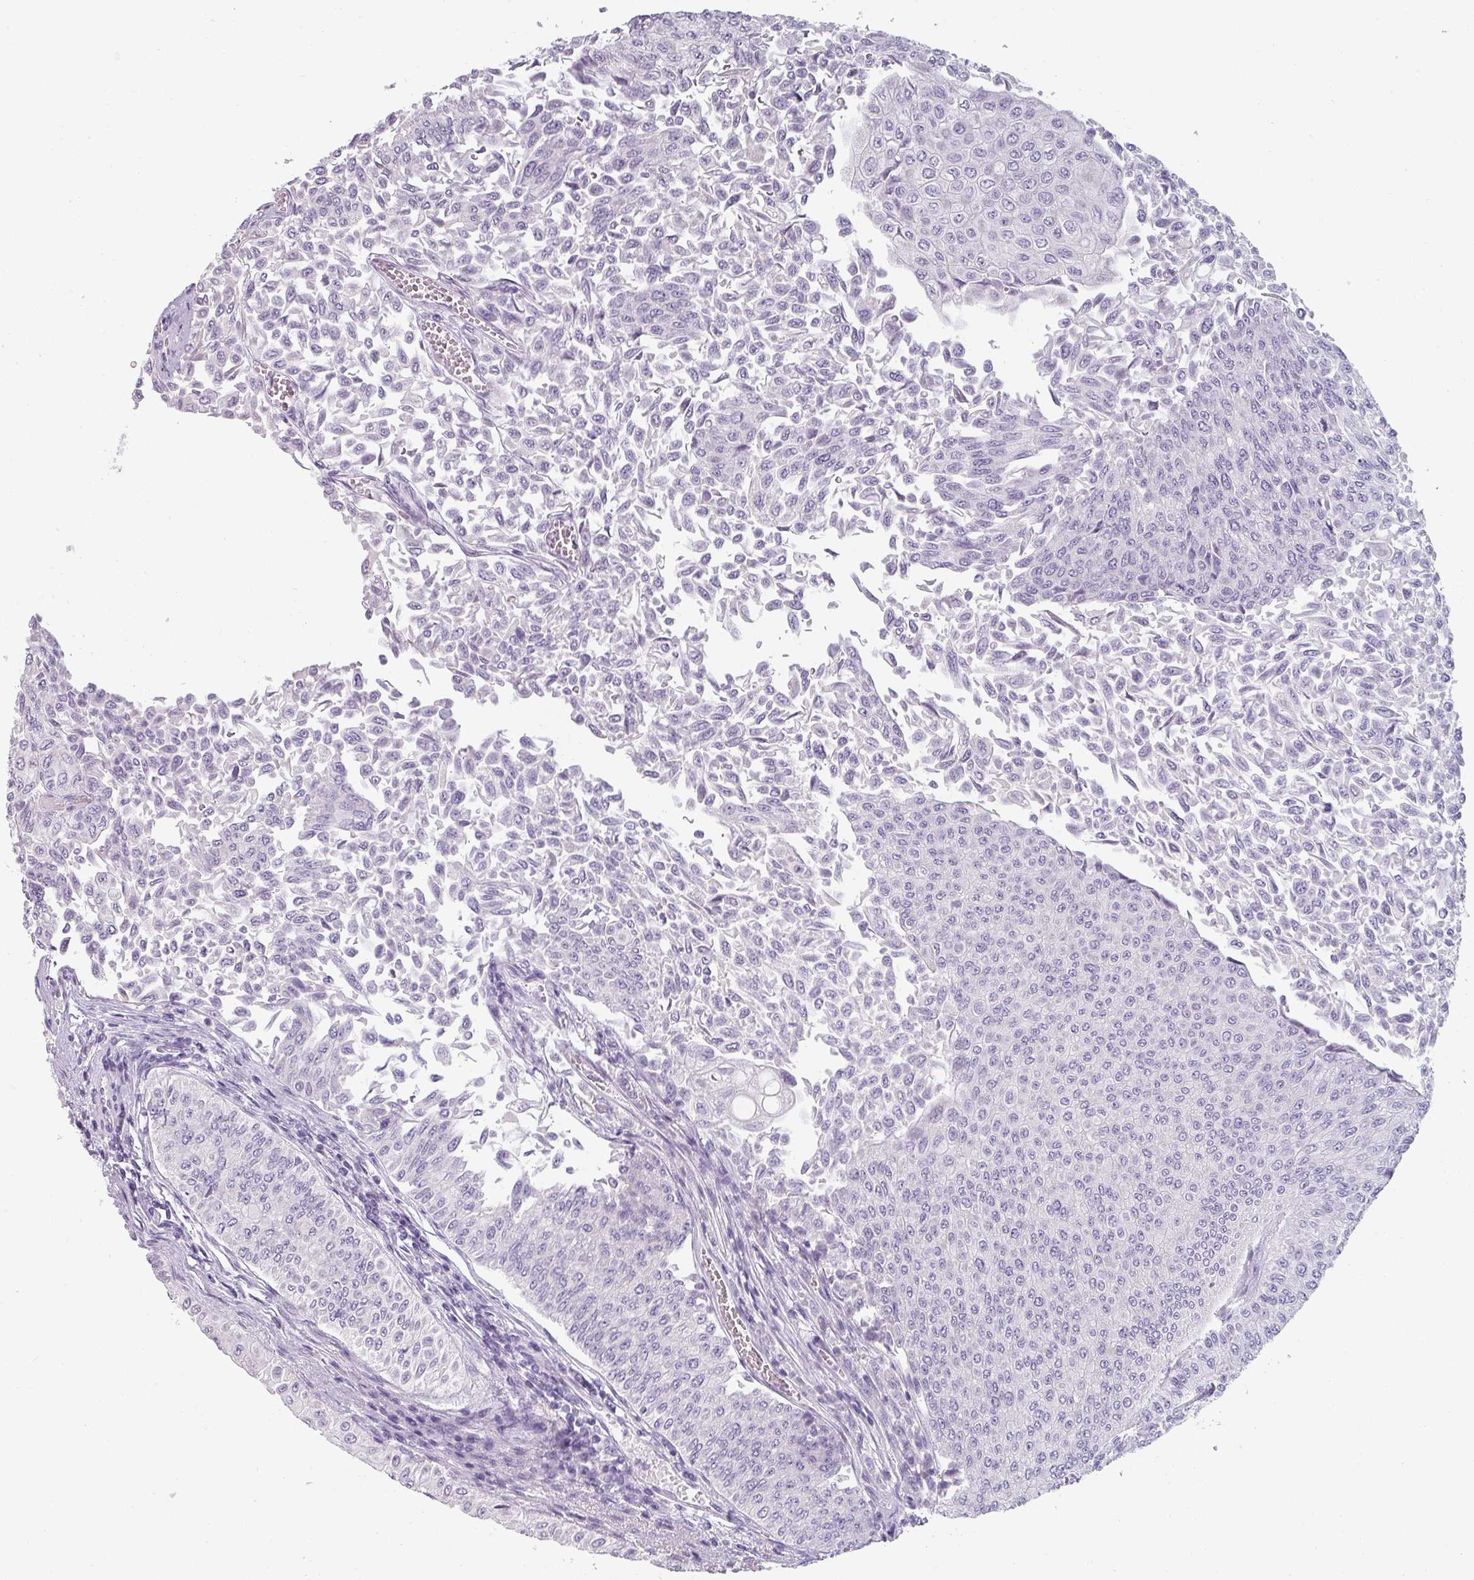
{"staining": {"intensity": "negative", "quantity": "none", "location": "none"}, "tissue": "urothelial cancer", "cell_type": "Tumor cells", "image_type": "cancer", "snomed": [{"axis": "morphology", "description": "Urothelial carcinoma, NOS"}, {"axis": "topography", "description": "Urinary bladder"}], "caption": "Urothelial cancer stained for a protein using immunohistochemistry (IHC) reveals no positivity tumor cells.", "gene": "SFTPA1", "patient": {"sex": "male", "age": 59}}